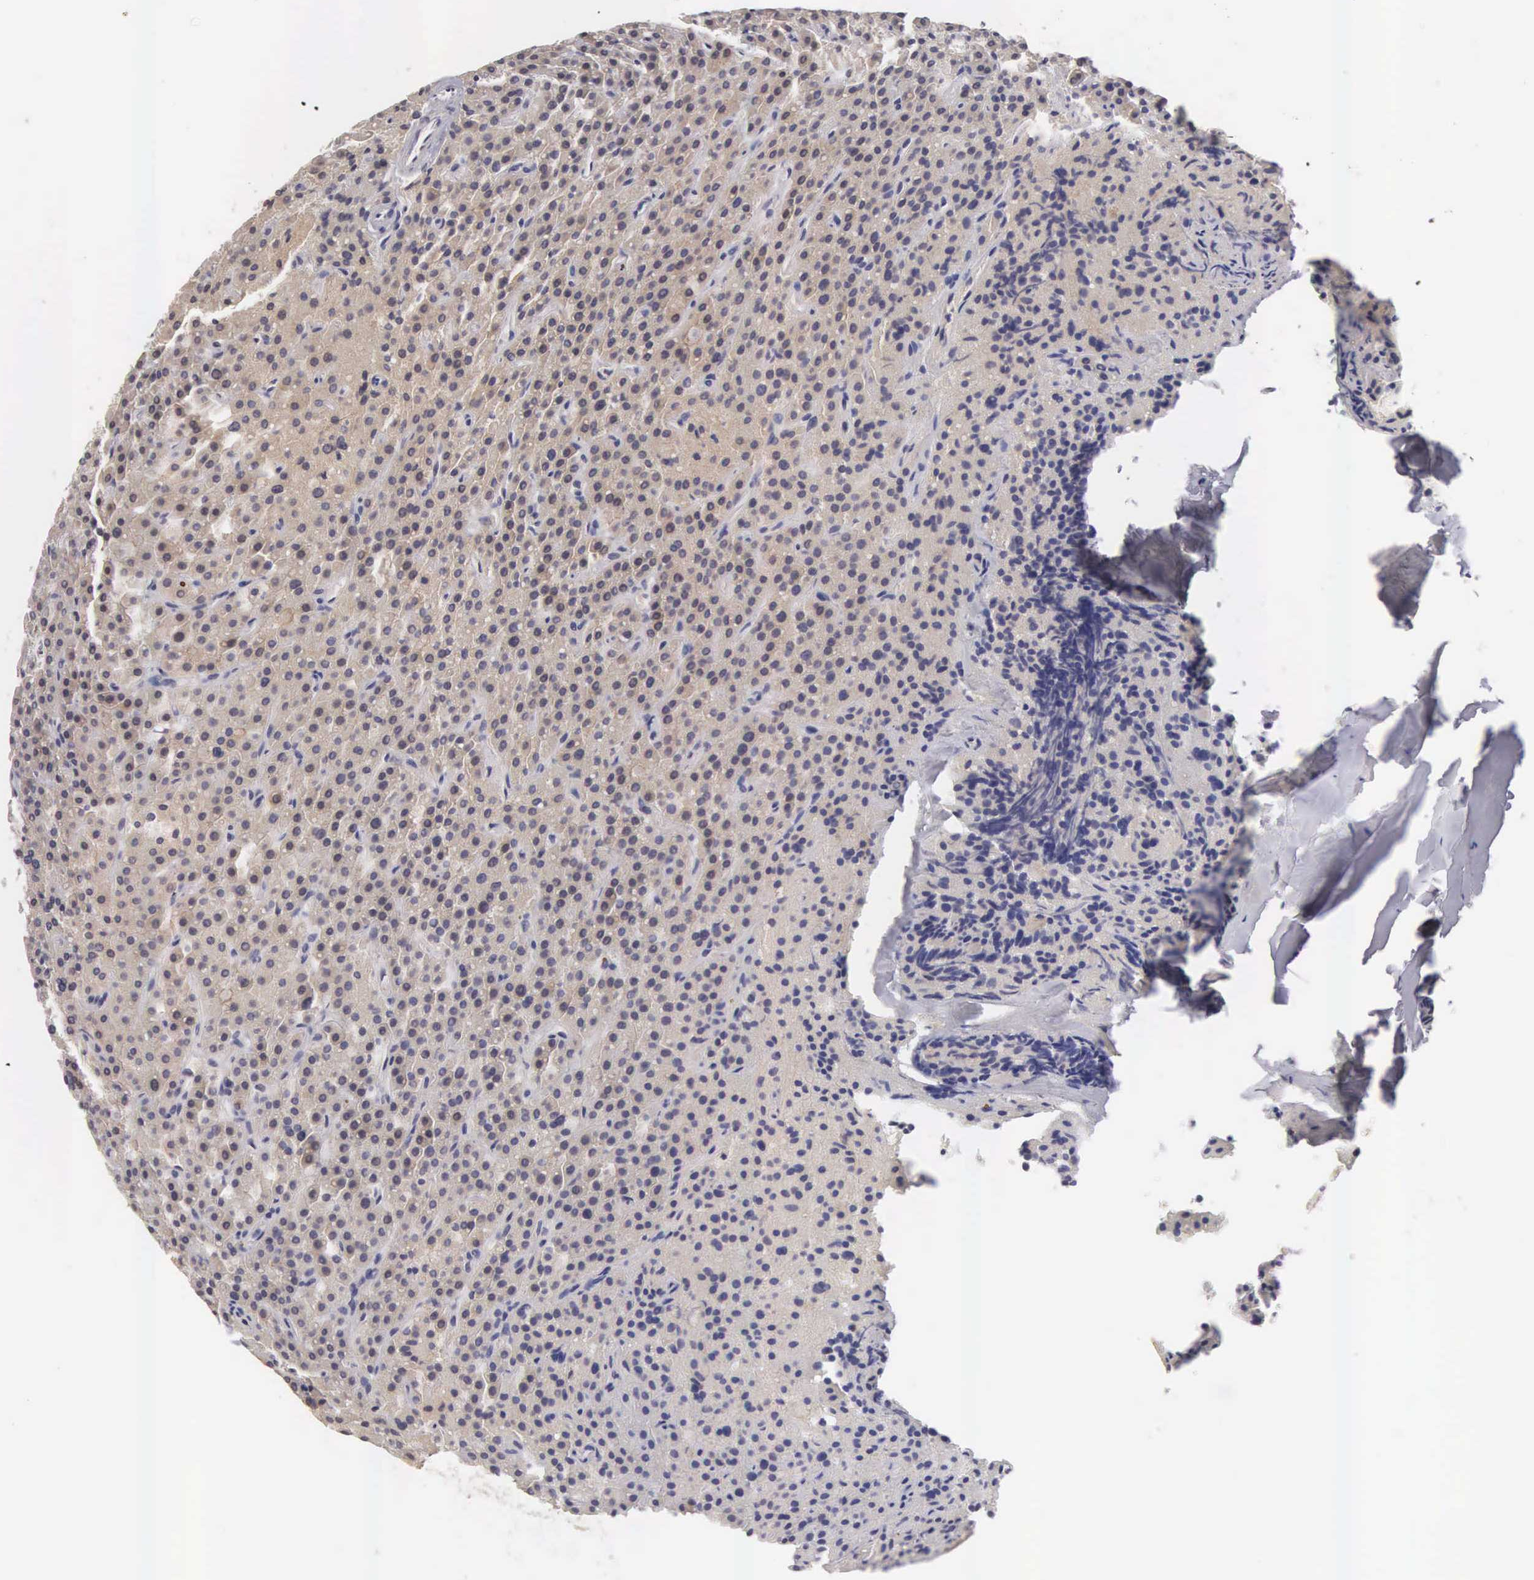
{"staining": {"intensity": "negative", "quantity": "none", "location": "none"}, "tissue": "parathyroid gland", "cell_type": "Glandular cells", "image_type": "normal", "snomed": [{"axis": "morphology", "description": "Normal tissue, NOS"}, {"axis": "topography", "description": "Parathyroid gland"}], "caption": "High power microscopy histopathology image of an immunohistochemistry (IHC) image of benign parathyroid gland, revealing no significant expression in glandular cells. The staining was performed using DAB to visualize the protein expression in brown, while the nuclei were stained in blue with hematoxylin (Magnification: 20x).", "gene": "TXLNG", "patient": {"sex": "male", "age": 71}}